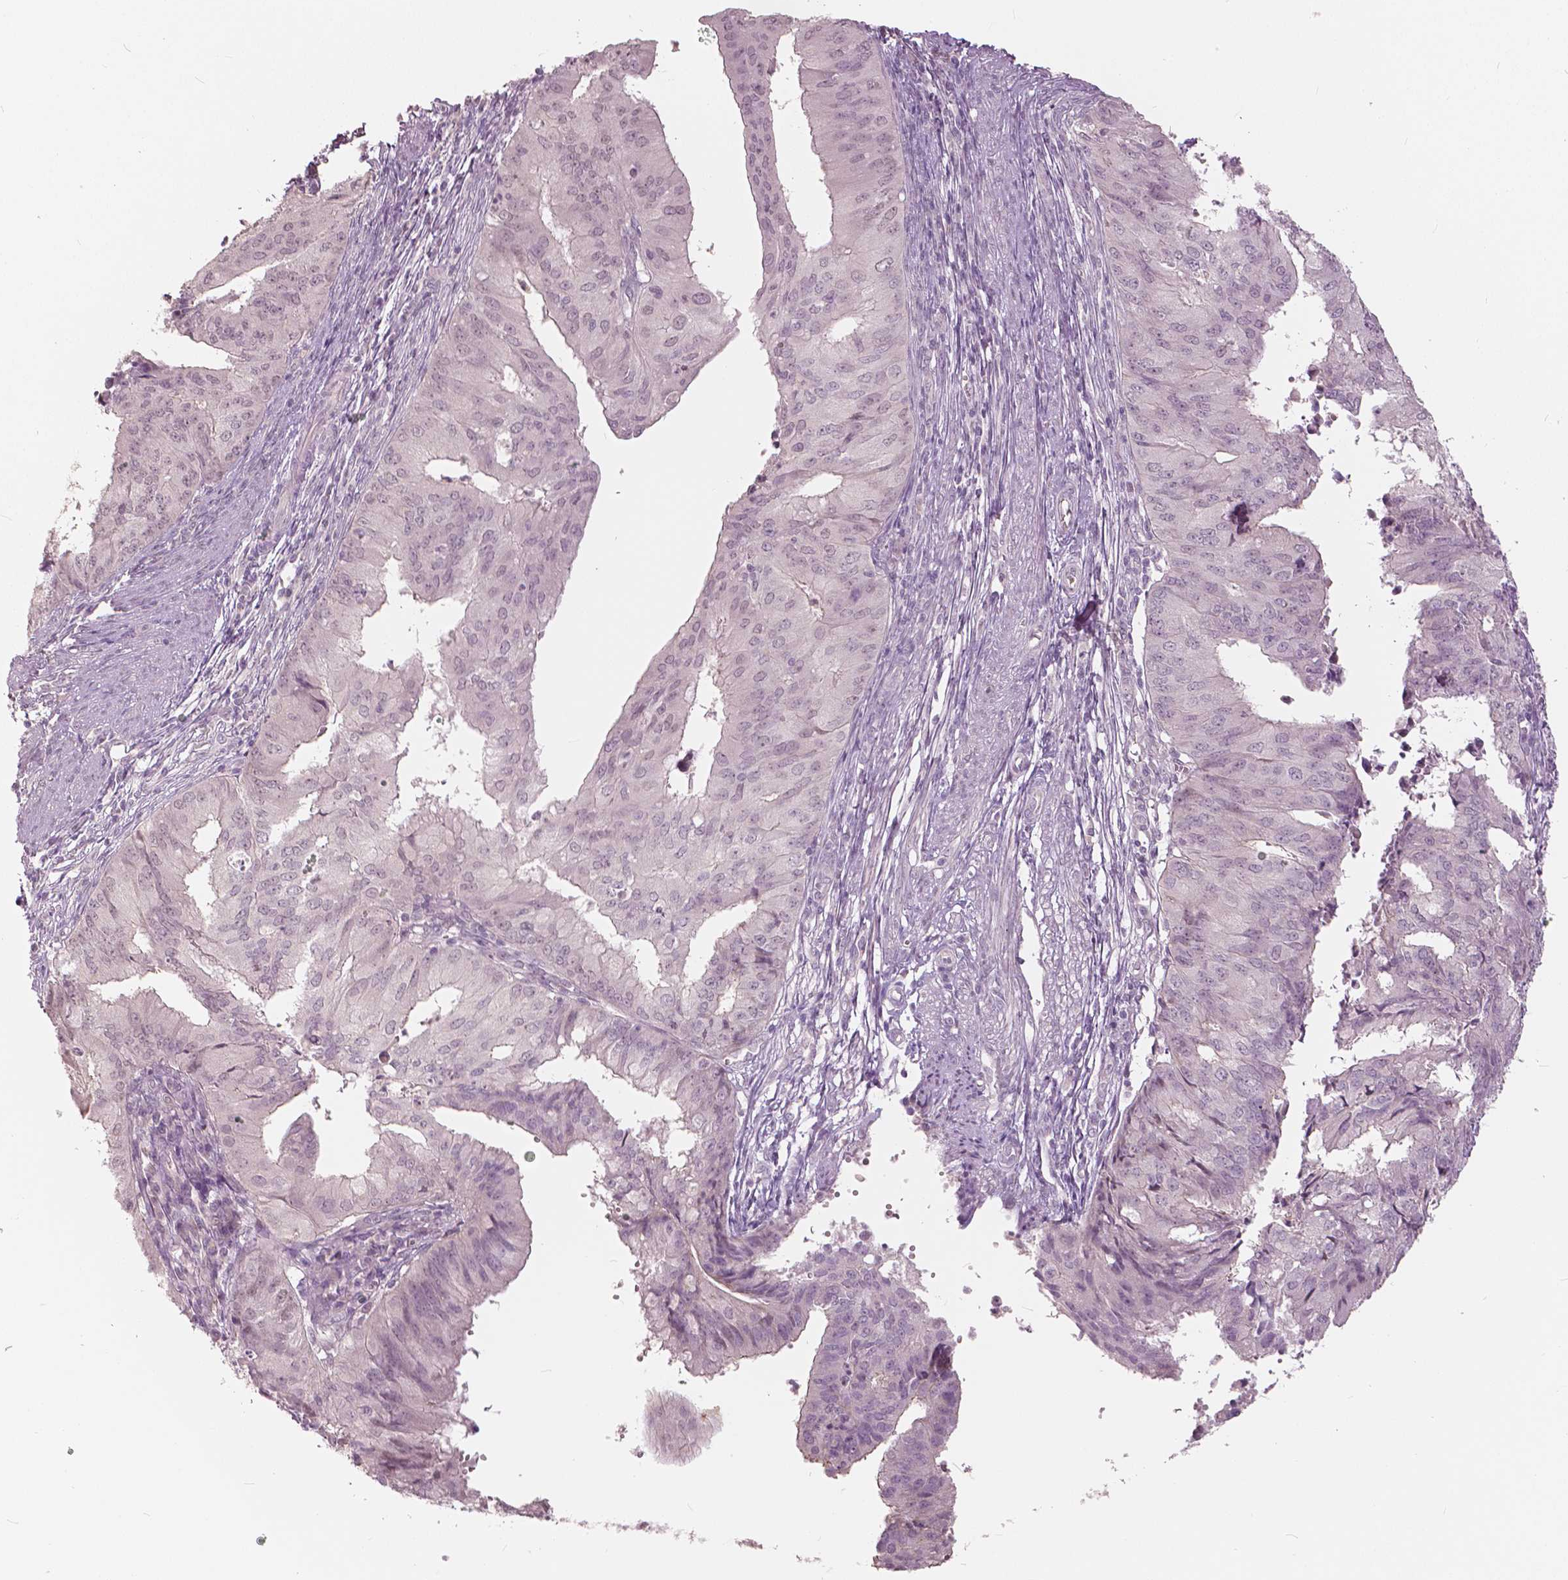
{"staining": {"intensity": "negative", "quantity": "none", "location": "none"}, "tissue": "endometrial cancer", "cell_type": "Tumor cells", "image_type": "cancer", "snomed": [{"axis": "morphology", "description": "Adenocarcinoma, NOS"}, {"axis": "topography", "description": "Endometrium"}], "caption": "Protein analysis of endometrial cancer demonstrates no significant expression in tumor cells.", "gene": "NANOG", "patient": {"sex": "female", "age": 50}}